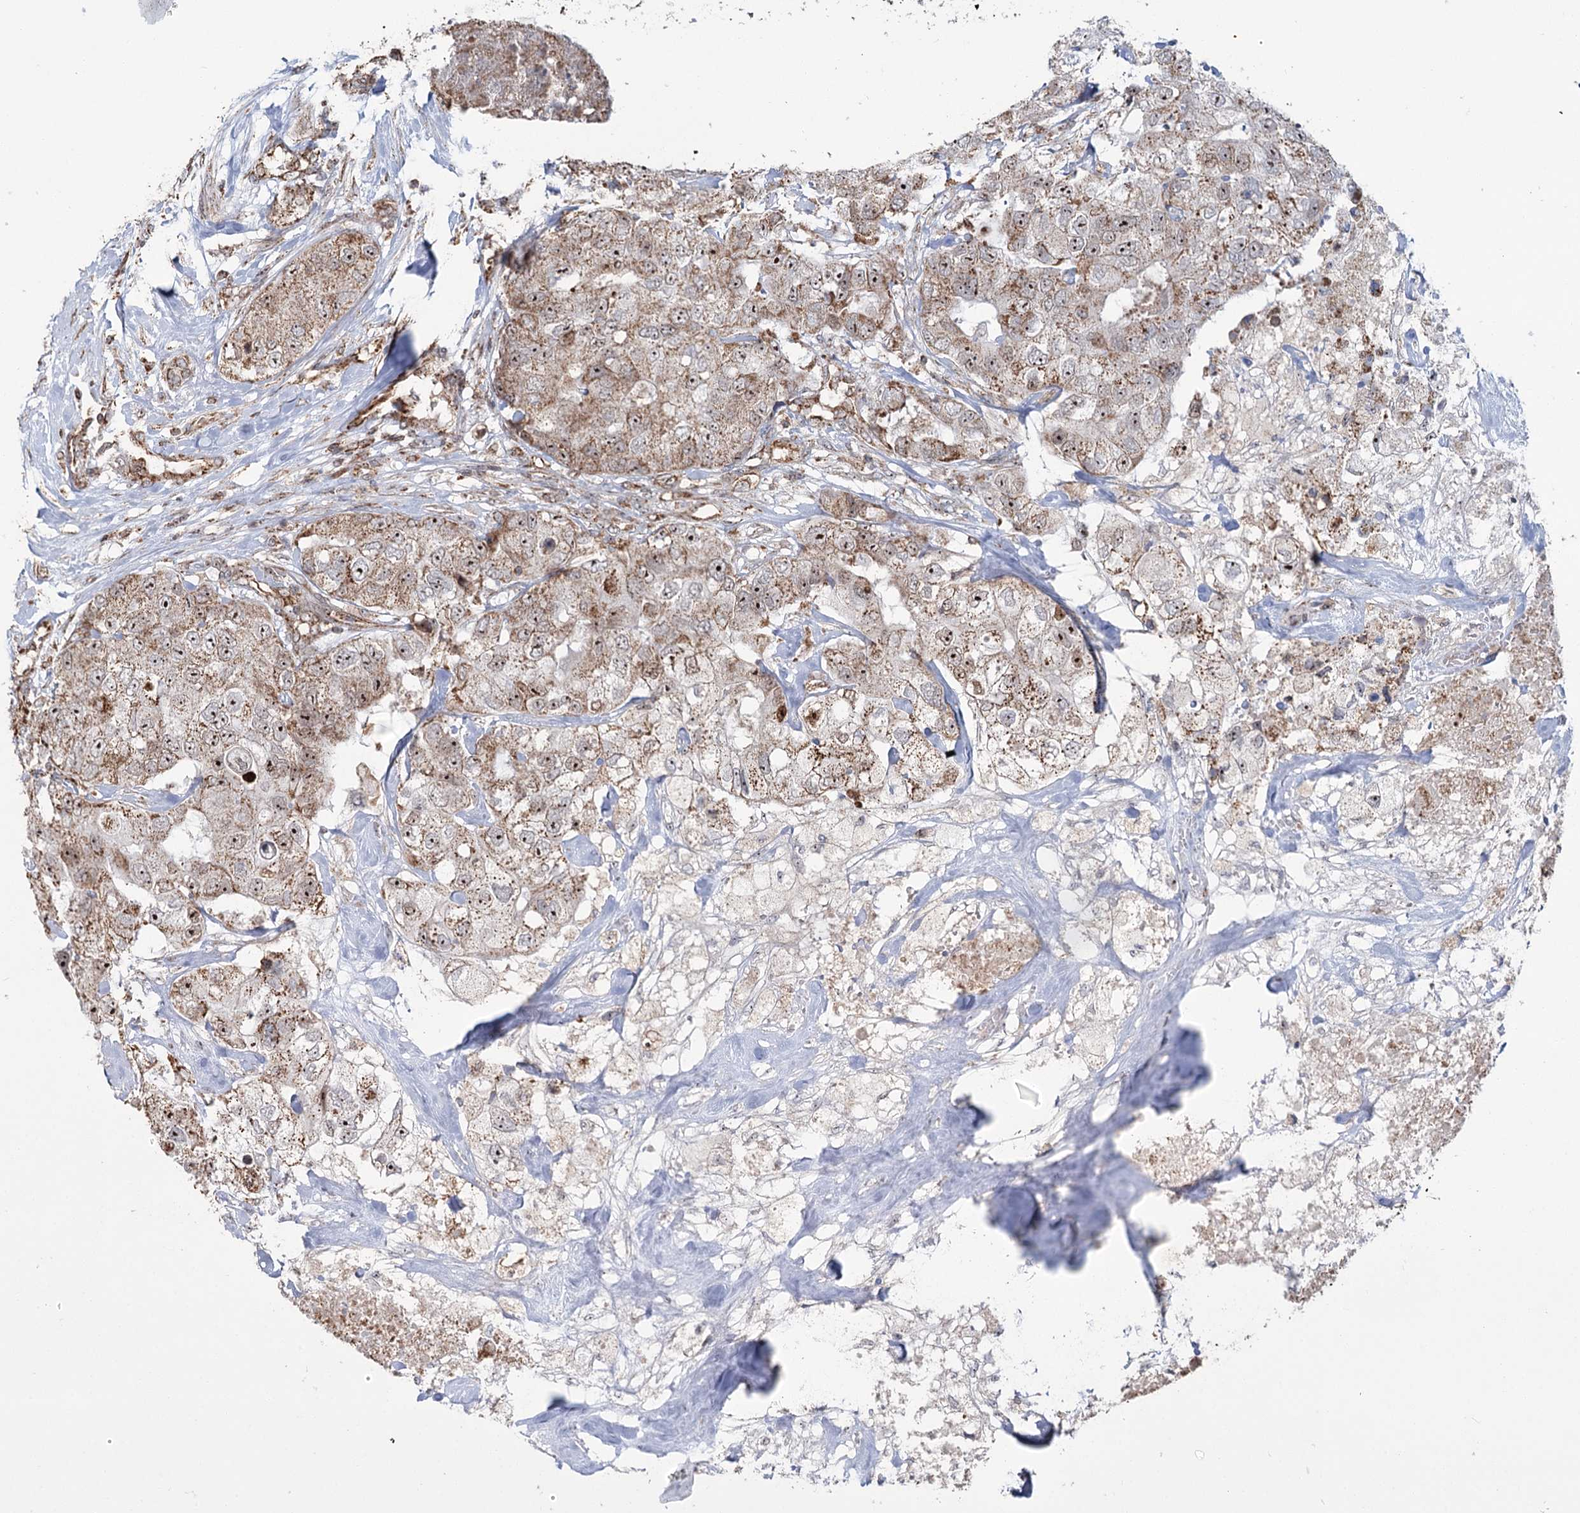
{"staining": {"intensity": "moderate", "quantity": ">75%", "location": "cytoplasmic/membranous,nuclear"}, "tissue": "breast cancer", "cell_type": "Tumor cells", "image_type": "cancer", "snomed": [{"axis": "morphology", "description": "Duct carcinoma"}, {"axis": "topography", "description": "Breast"}], "caption": "Moderate cytoplasmic/membranous and nuclear staining for a protein is identified in approximately >75% of tumor cells of intraductal carcinoma (breast) using immunohistochemistry (IHC).", "gene": "STEEP1", "patient": {"sex": "female", "age": 62}}